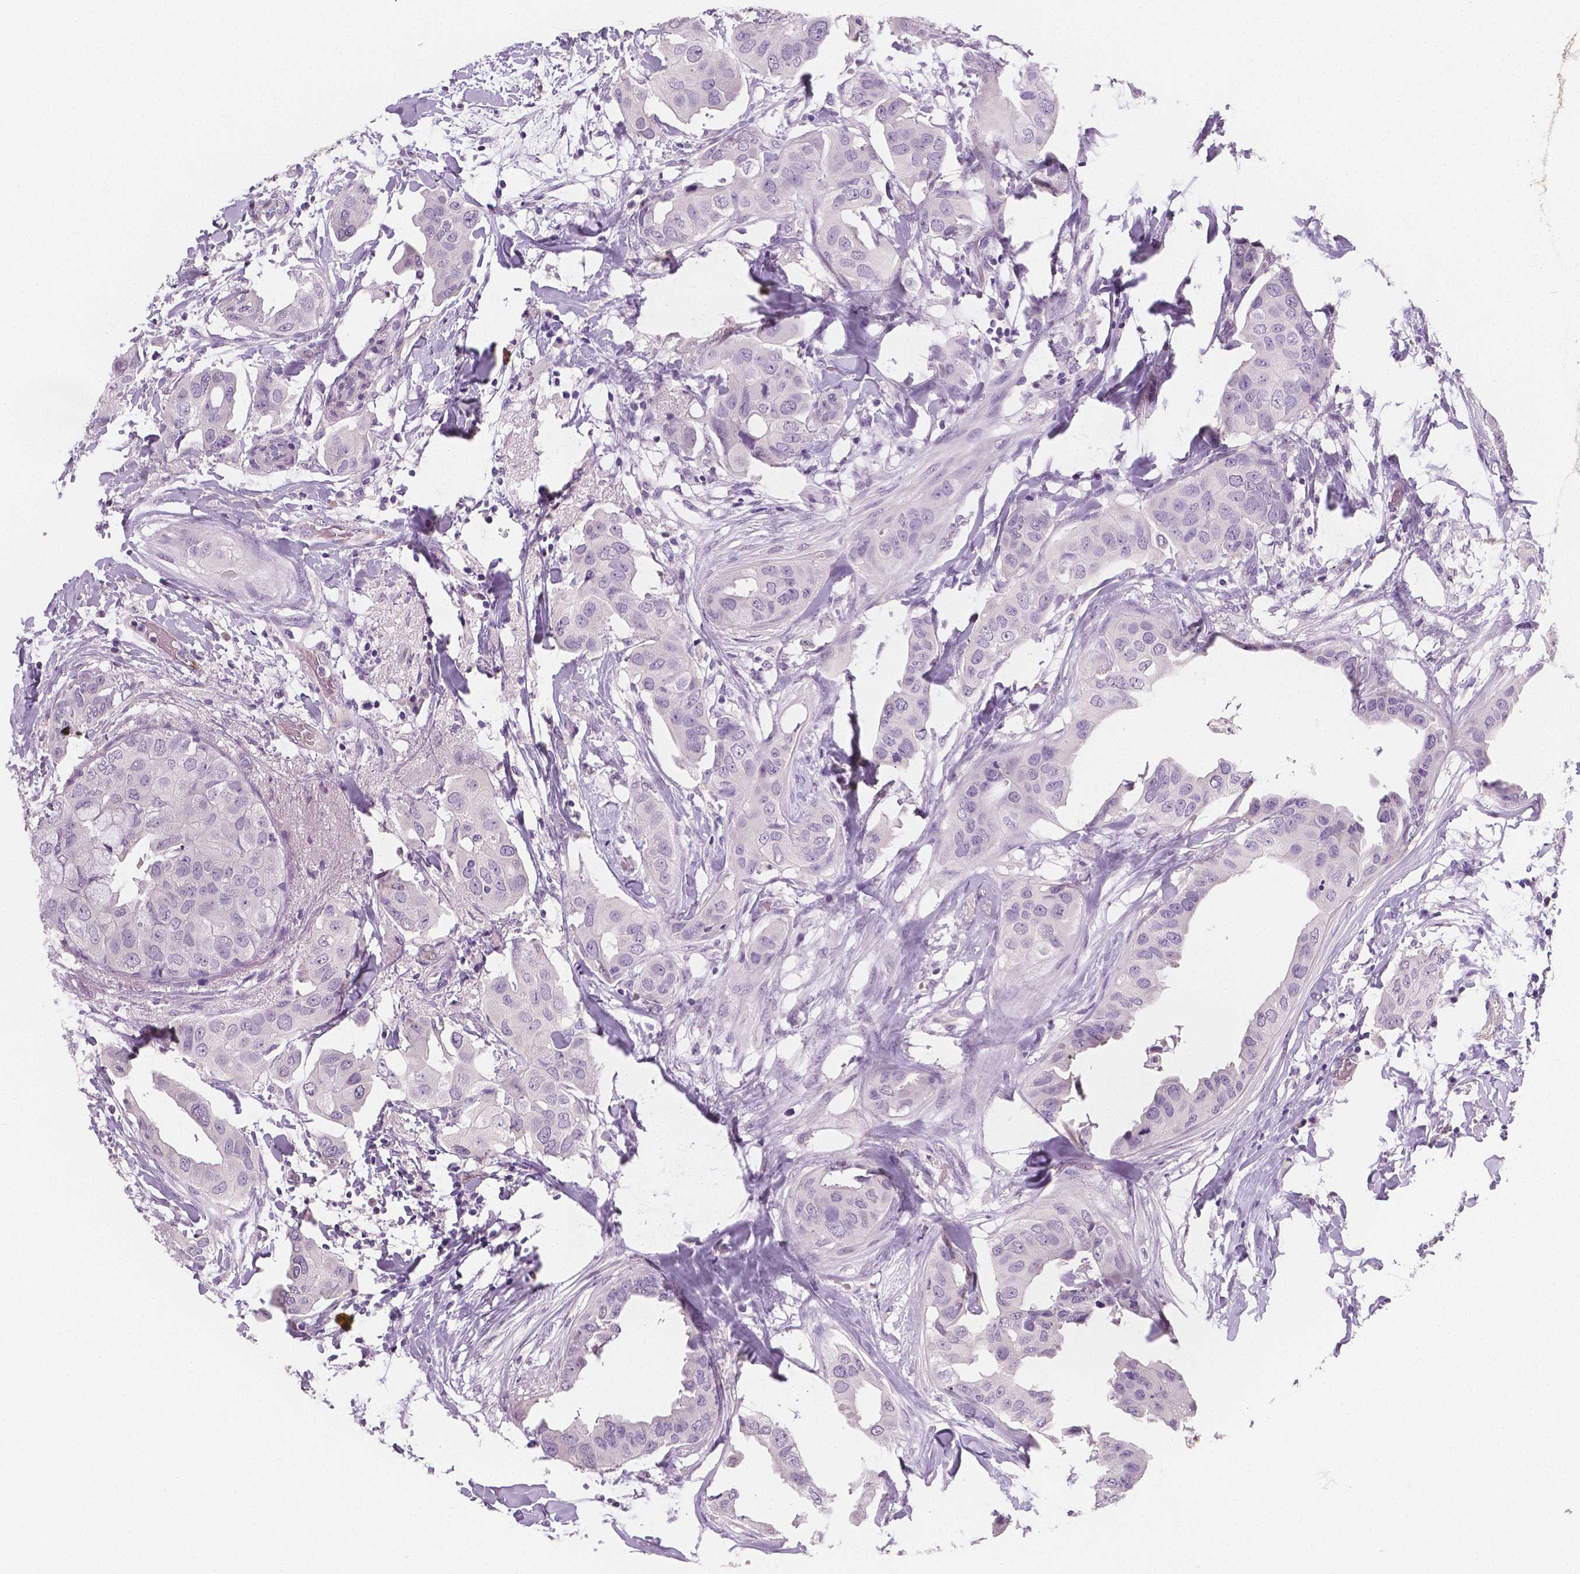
{"staining": {"intensity": "negative", "quantity": "none", "location": "none"}, "tissue": "breast cancer", "cell_type": "Tumor cells", "image_type": "cancer", "snomed": [{"axis": "morphology", "description": "Normal tissue, NOS"}, {"axis": "morphology", "description": "Duct carcinoma"}, {"axis": "topography", "description": "Breast"}], "caption": "Tumor cells are negative for brown protein staining in breast infiltrating ductal carcinoma.", "gene": "TSPAN7", "patient": {"sex": "female", "age": 40}}